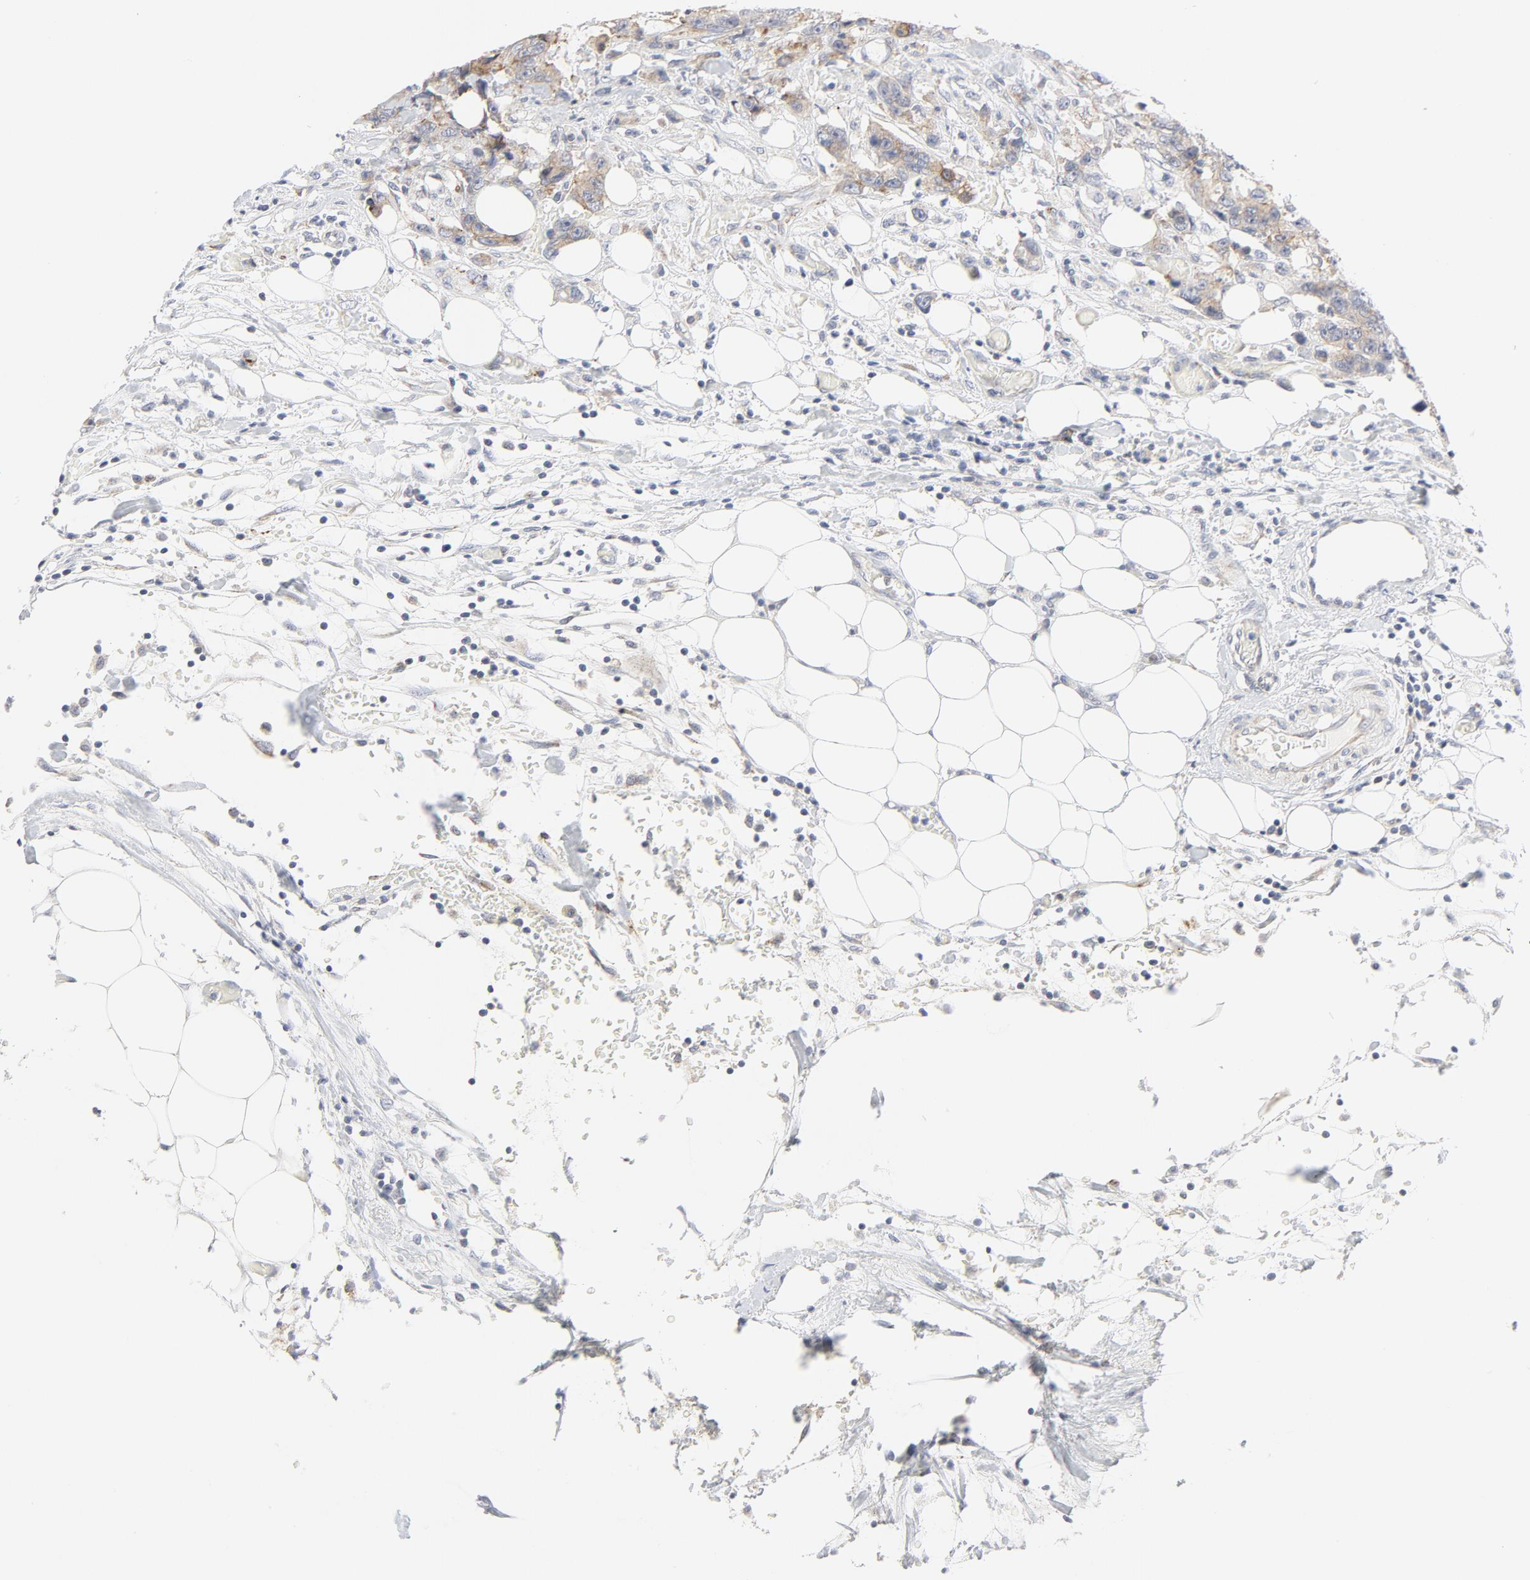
{"staining": {"intensity": "weak", "quantity": "25%-75%", "location": "cytoplasmic/membranous"}, "tissue": "colorectal cancer", "cell_type": "Tumor cells", "image_type": "cancer", "snomed": [{"axis": "morphology", "description": "Adenocarcinoma, NOS"}, {"axis": "topography", "description": "Colon"}], "caption": "Adenocarcinoma (colorectal) tissue displays weak cytoplasmic/membranous staining in approximately 25%-75% of tumor cells, visualized by immunohistochemistry. The staining was performed using DAB (3,3'-diaminobenzidine) to visualize the protein expression in brown, while the nuclei were stained in blue with hematoxylin (Magnification: 20x).", "gene": "LRP6", "patient": {"sex": "female", "age": 86}}